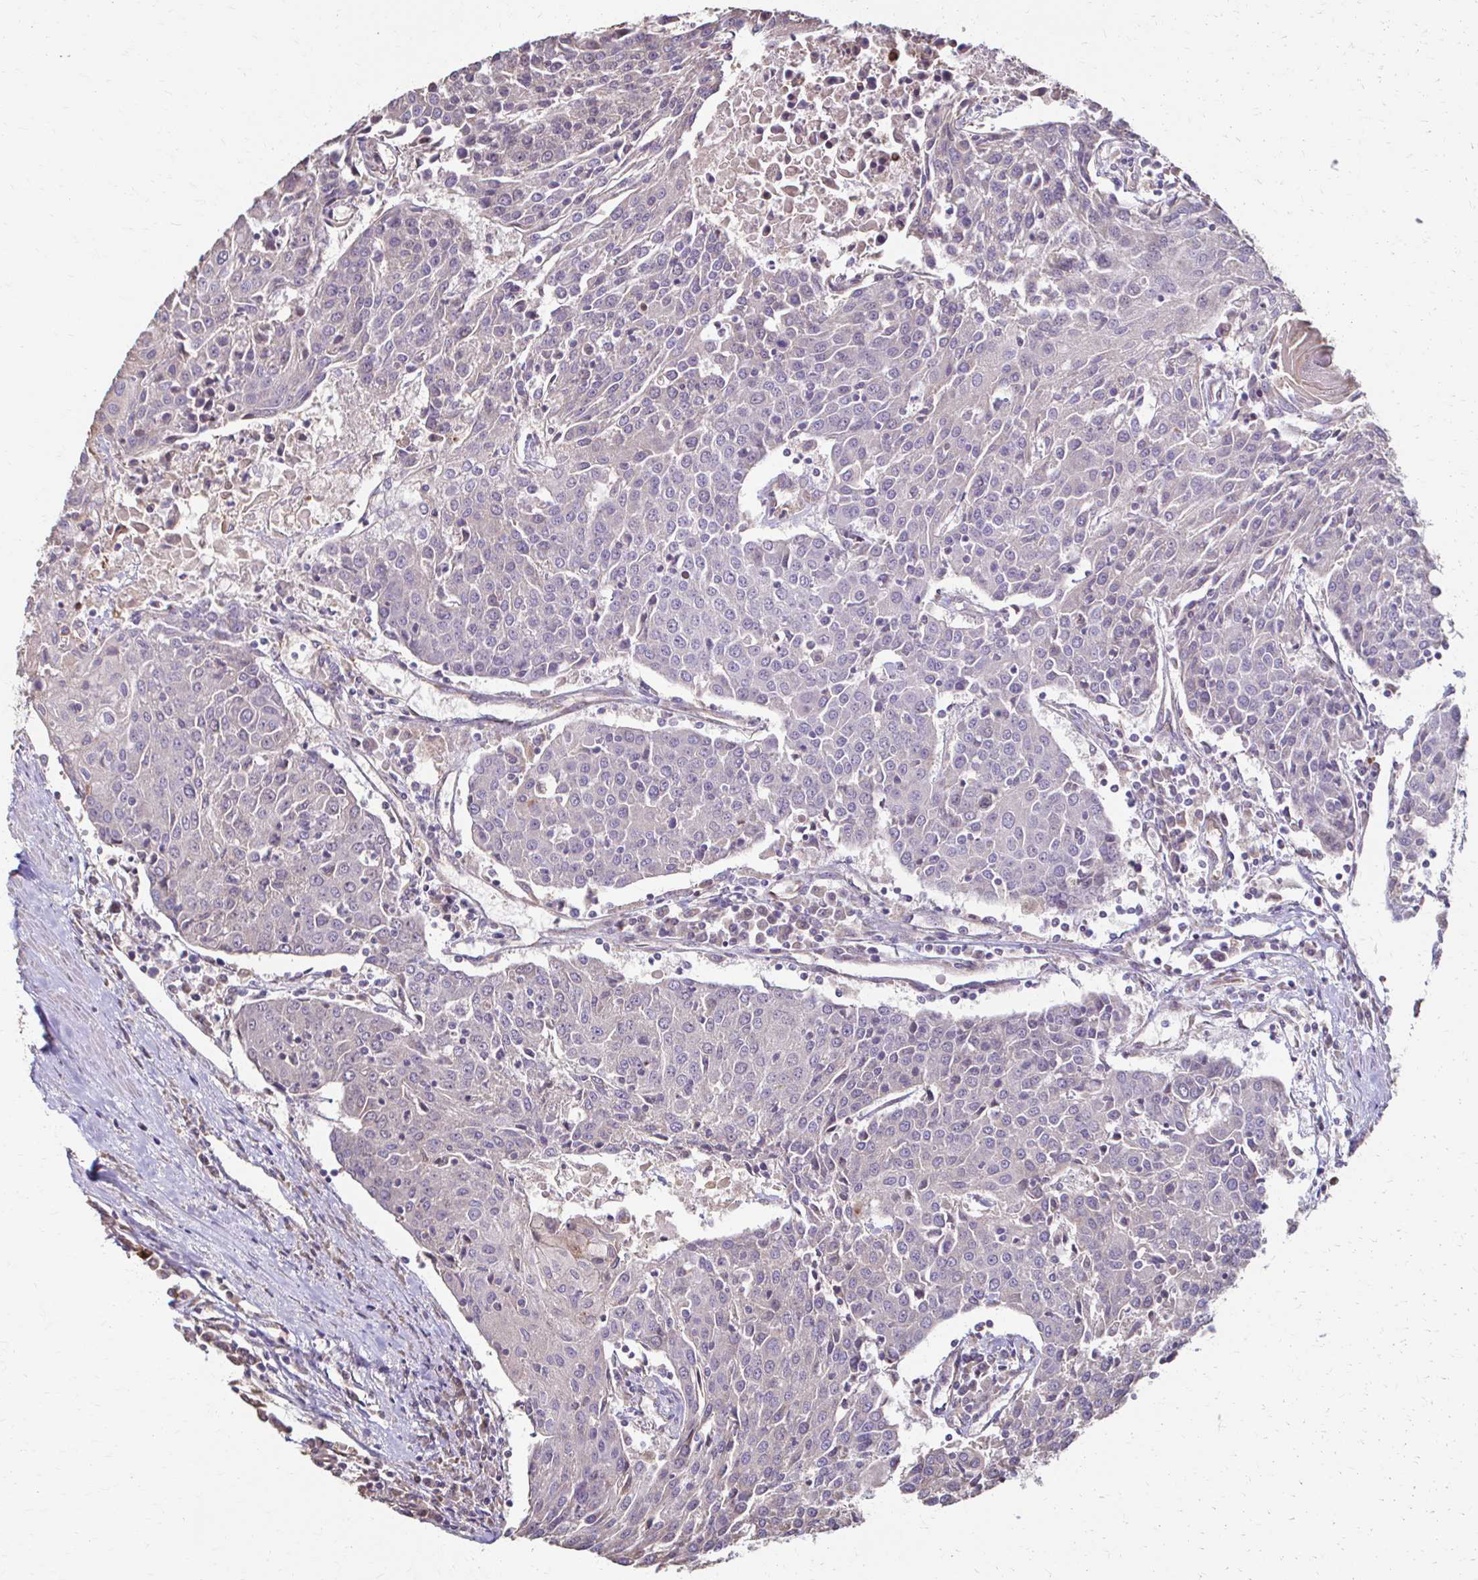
{"staining": {"intensity": "negative", "quantity": "none", "location": "none"}, "tissue": "urothelial cancer", "cell_type": "Tumor cells", "image_type": "cancer", "snomed": [{"axis": "morphology", "description": "Urothelial carcinoma, High grade"}, {"axis": "topography", "description": "Urinary bladder"}], "caption": "DAB (3,3'-diaminobenzidine) immunohistochemical staining of urothelial cancer displays no significant expression in tumor cells.", "gene": "IL18BP", "patient": {"sex": "female", "age": 85}}